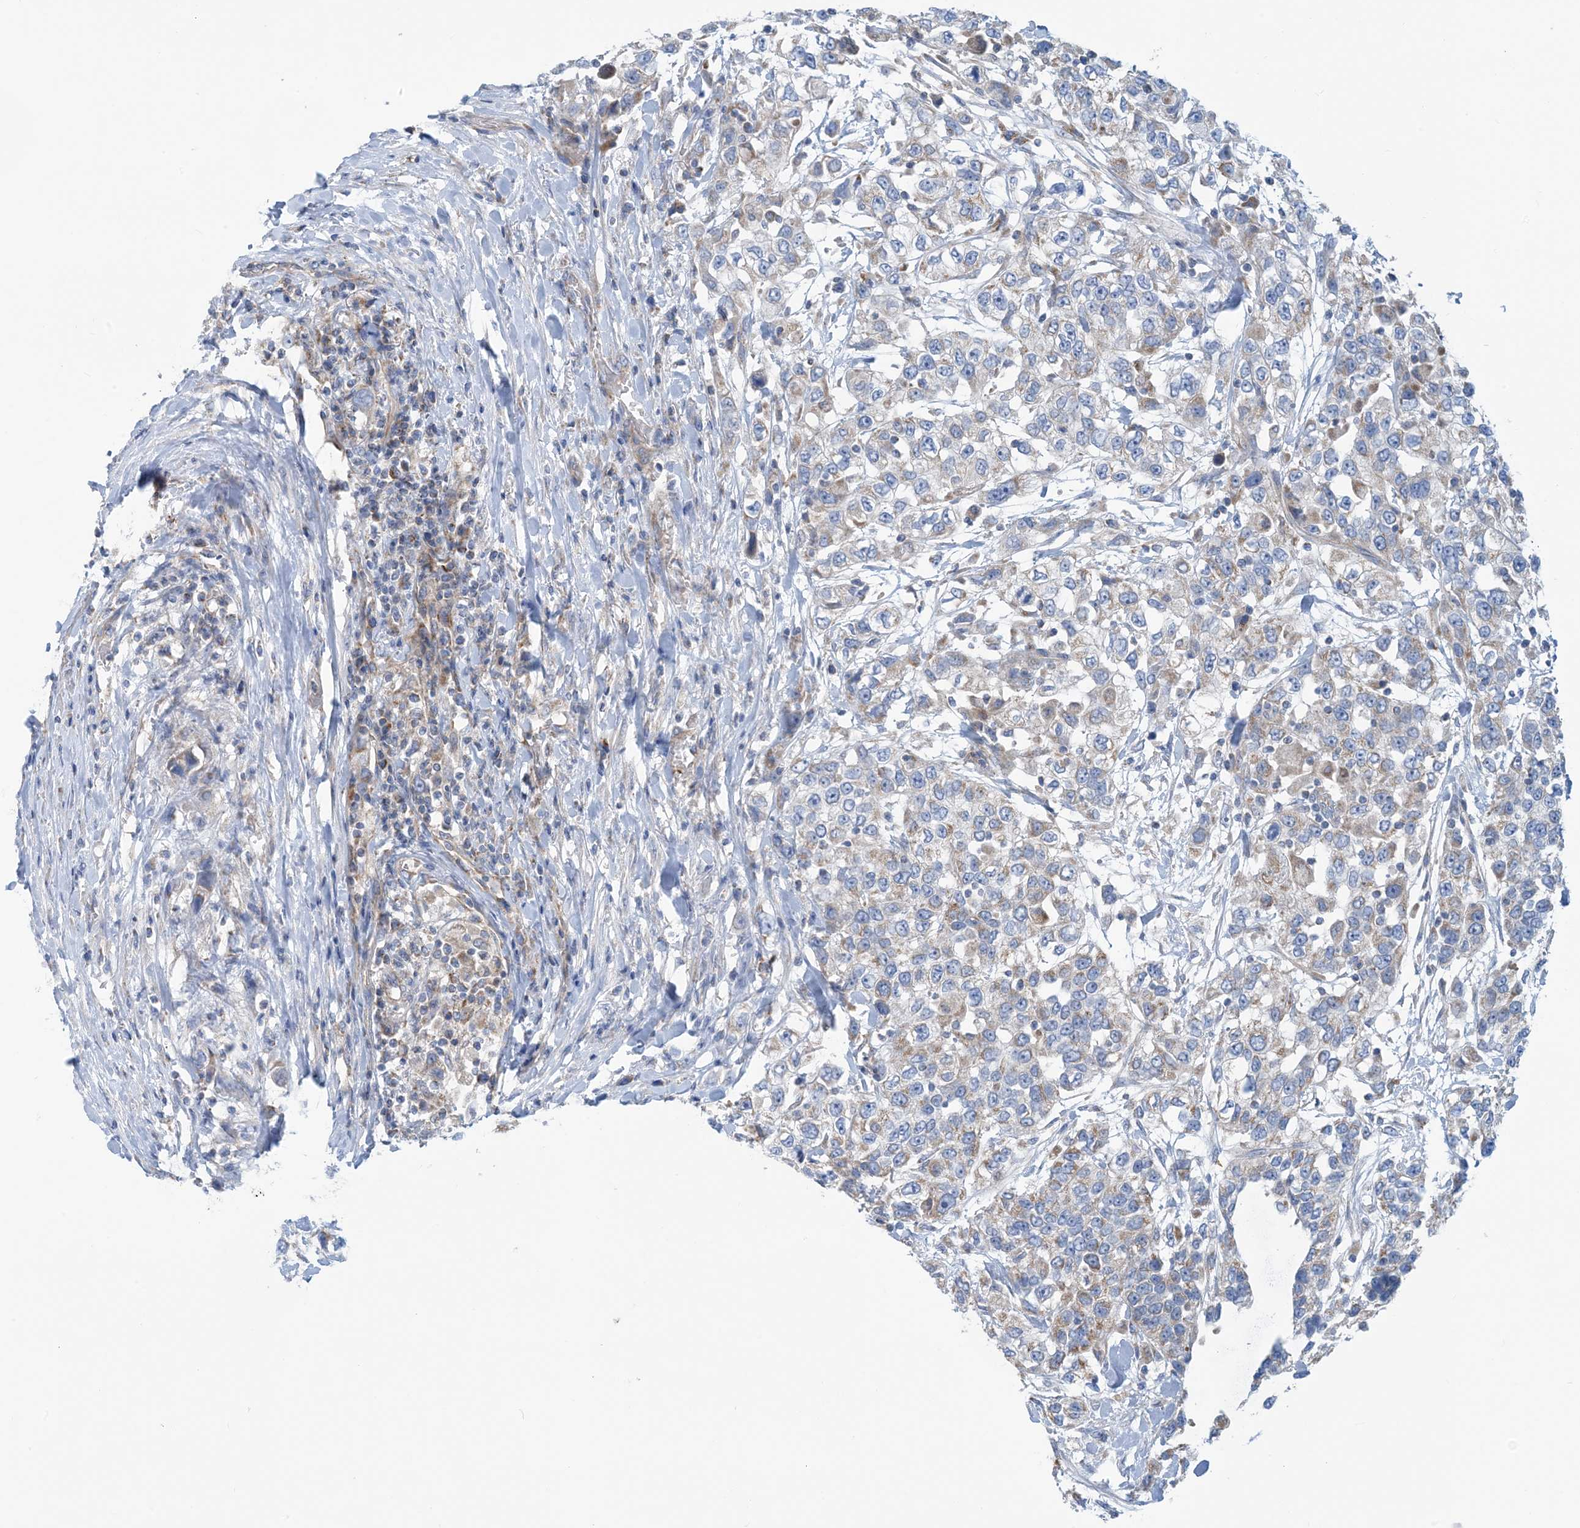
{"staining": {"intensity": "weak", "quantity": ">75%", "location": "cytoplasmic/membranous"}, "tissue": "urothelial cancer", "cell_type": "Tumor cells", "image_type": "cancer", "snomed": [{"axis": "morphology", "description": "Urothelial carcinoma, High grade"}, {"axis": "topography", "description": "Urinary bladder"}], "caption": "A histopathology image of human urothelial cancer stained for a protein demonstrates weak cytoplasmic/membranous brown staining in tumor cells. (DAB (3,3'-diaminobenzidine) IHC with brightfield microscopy, high magnification).", "gene": "PHOSPHO2", "patient": {"sex": "female", "age": 80}}